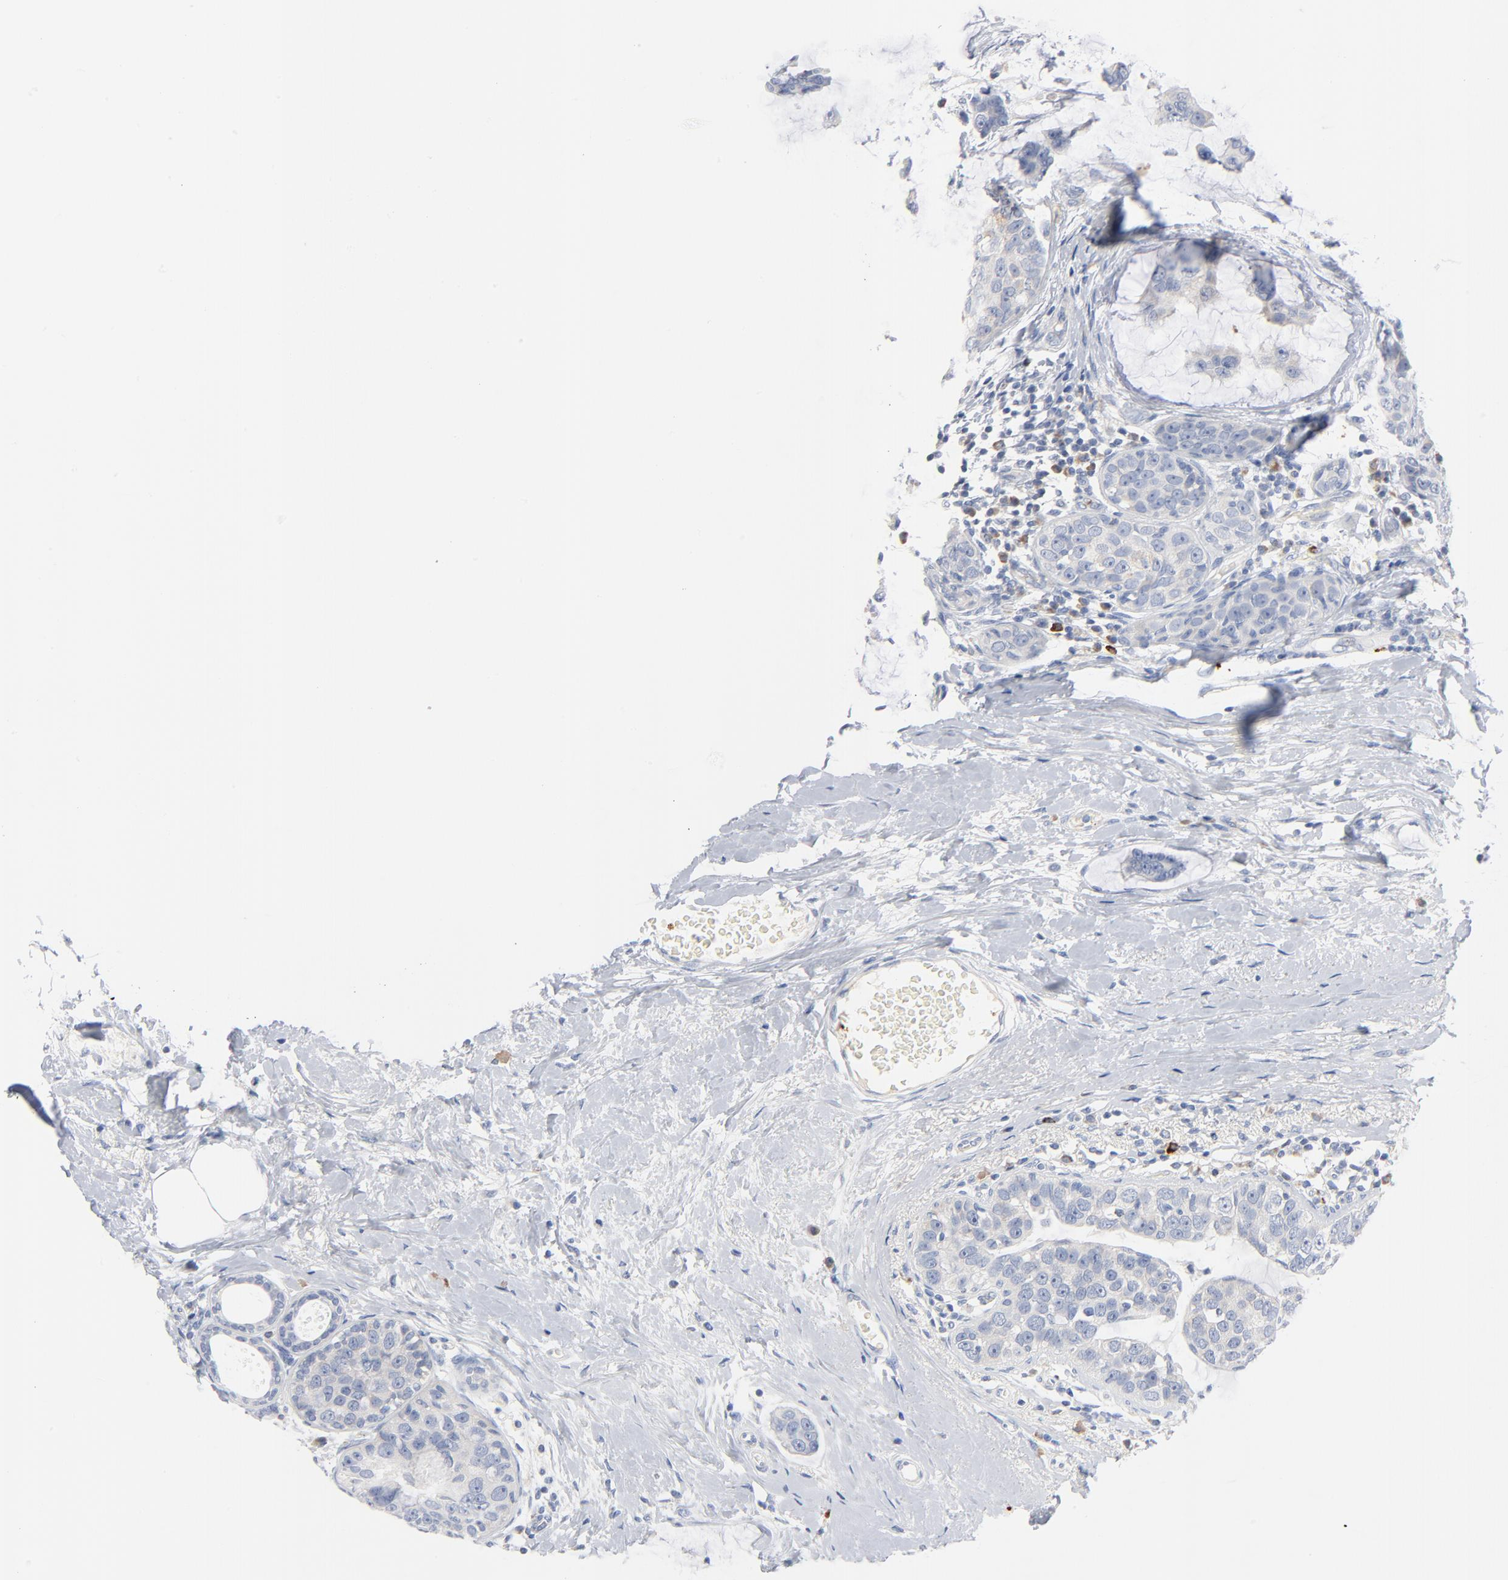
{"staining": {"intensity": "negative", "quantity": "none", "location": "none"}, "tissue": "breast cancer", "cell_type": "Tumor cells", "image_type": "cancer", "snomed": [{"axis": "morphology", "description": "Normal tissue, NOS"}, {"axis": "morphology", "description": "Duct carcinoma"}, {"axis": "topography", "description": "Breast"}], "caption": "Tumor cells are negative for protein expression in human breast cancer (intraductal carcinoma).", "gene": "GZMB", "patient": {"sex": "female", "age": 50}}